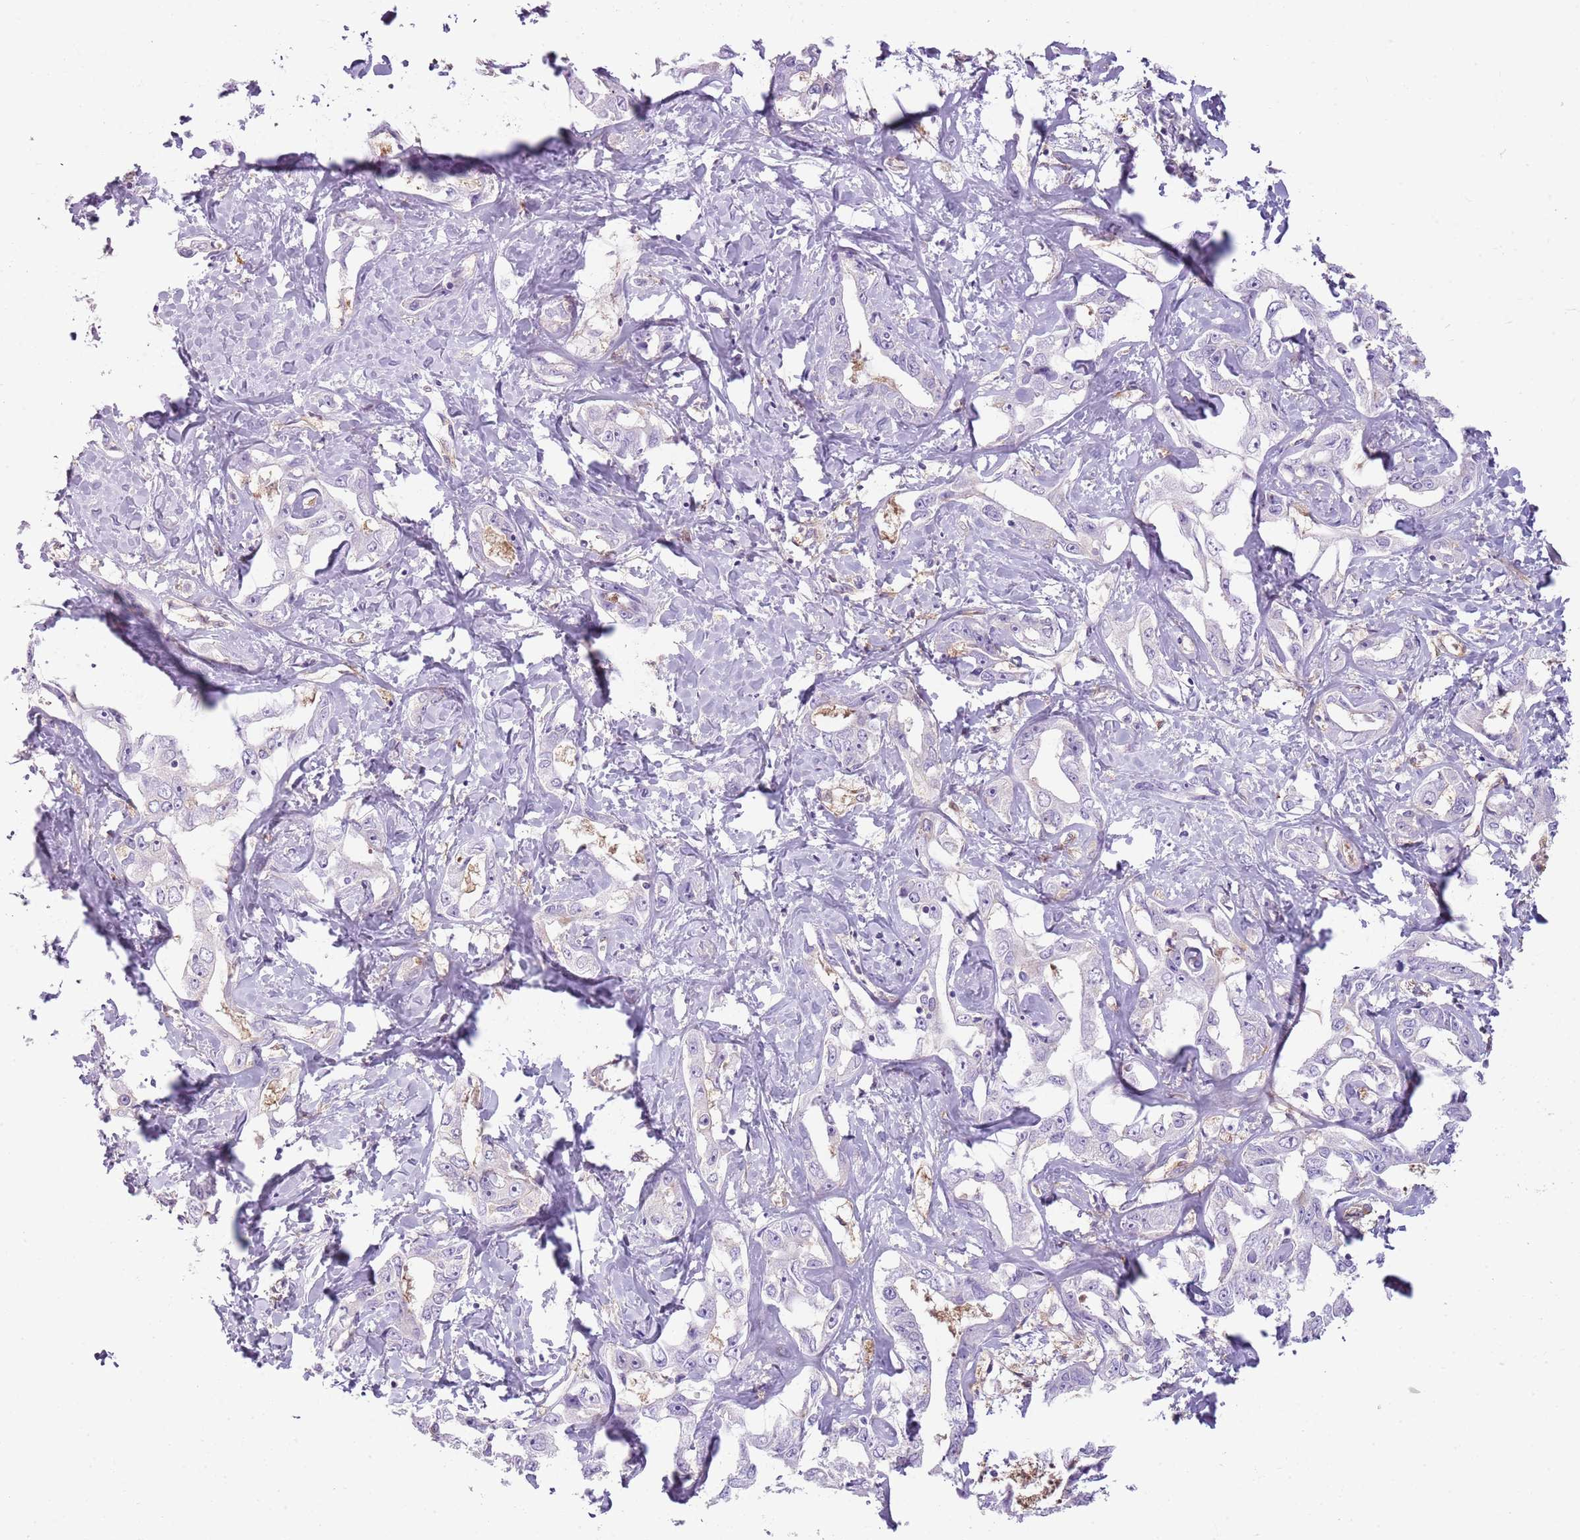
{"staining": {"intensity": "negative", "quantity": "none", "location": "none"}, "tissue": "liver cancer", "cell_type": "Tumor cells", "image_type": "cancer", "snomed": [{"axis": "morphology", "description": "Cholangiocarcinoma"}, {"axis": "topography", "description": "Liver"}], "caption": "Tumor cells are negative for protein expression in human liver cancer. (DAB immunohistochemistry (IHC), high magnification).", "gene": "SNX1", "patient": {"sex": "male", "age": 59}}